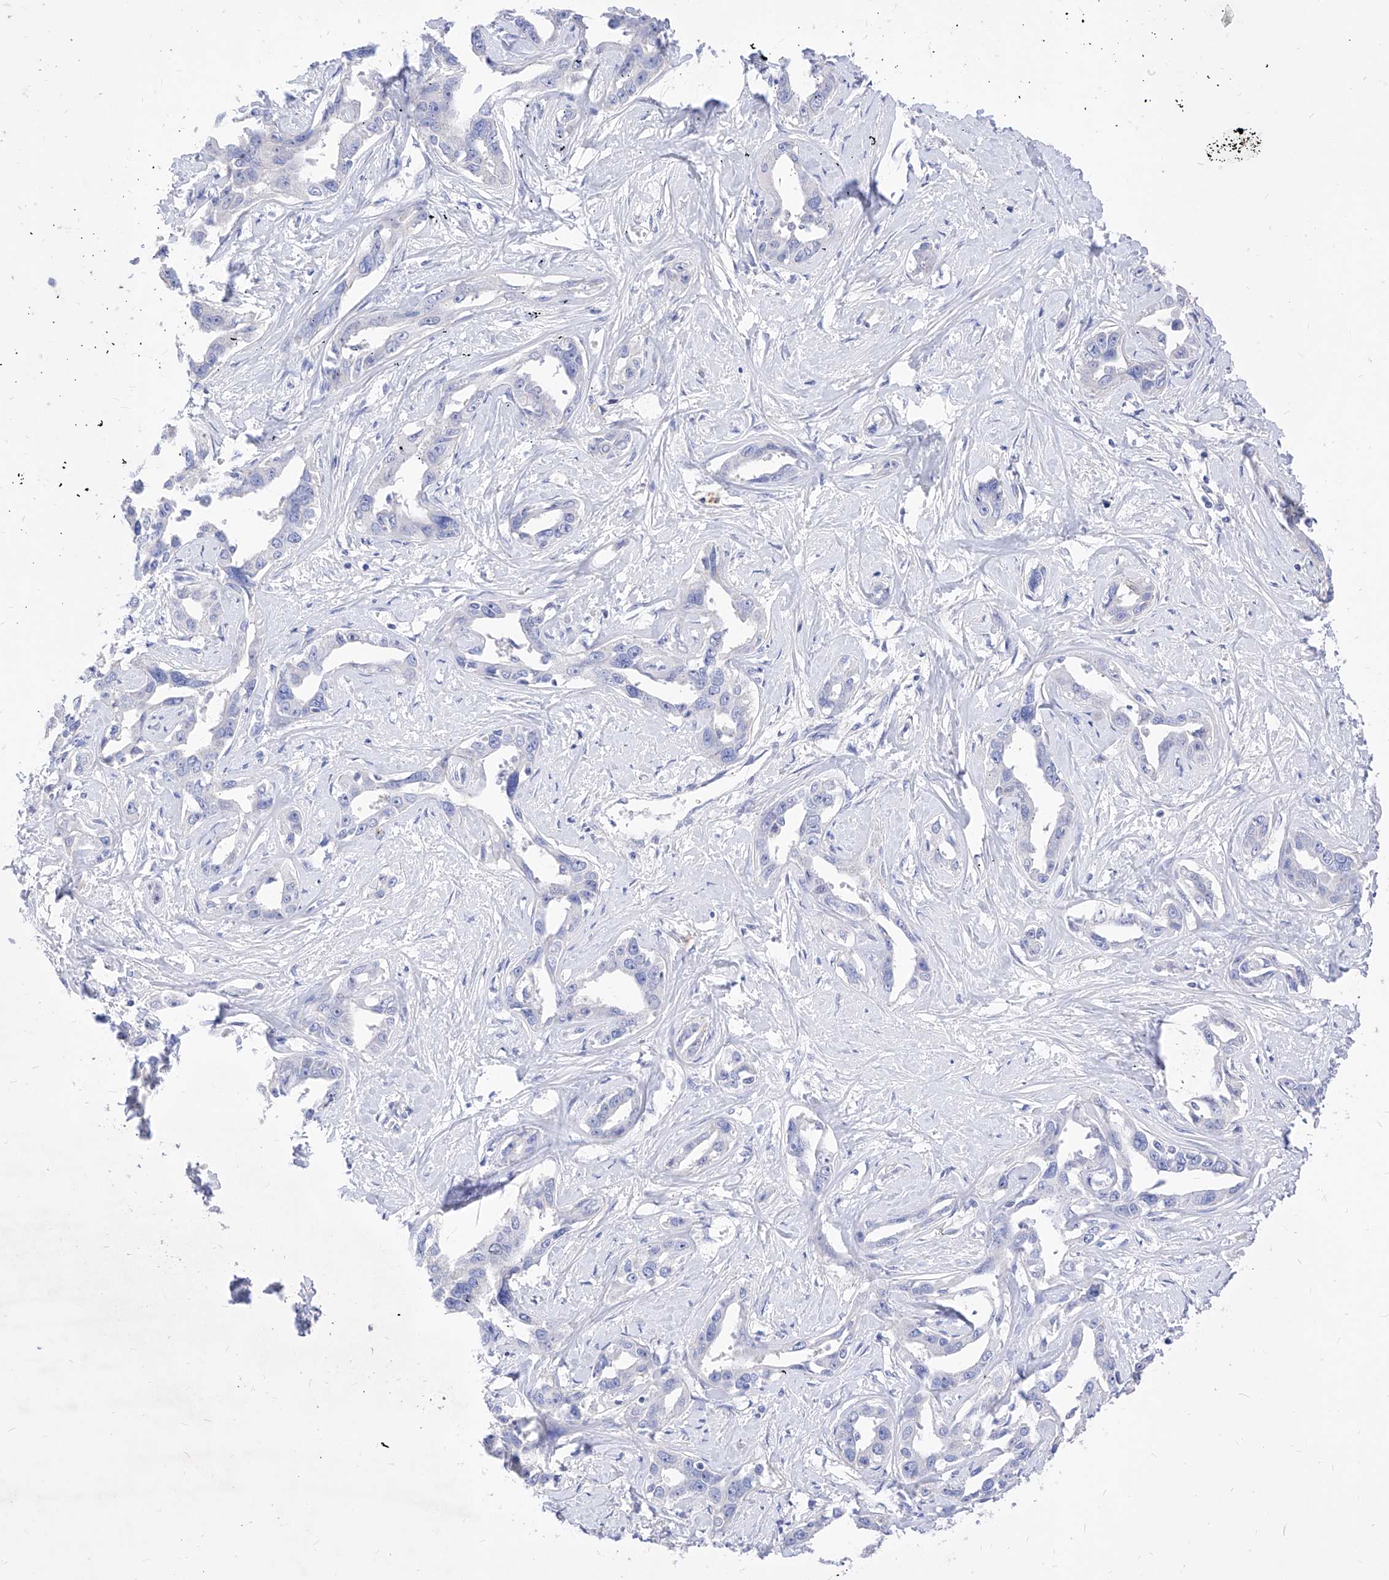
{"staining": {"intensity": "negative", "quantity": "none", "location": "none"}, "tissue": "liver cancer", "cell_type": "Tumor cells", "image_type": "cancer", "snomed": [{"axis": "morphology", "description": "Cholangiocarcinoma"}, {"axis": "topography", "description": "Liver"}], "caption": "Protein analysis of liver cancer (cholangiocarcinoma) displays no significant staining in tumor cells.", "gene": "VAX1", "patient": {"sex": "male", "age": 59}}